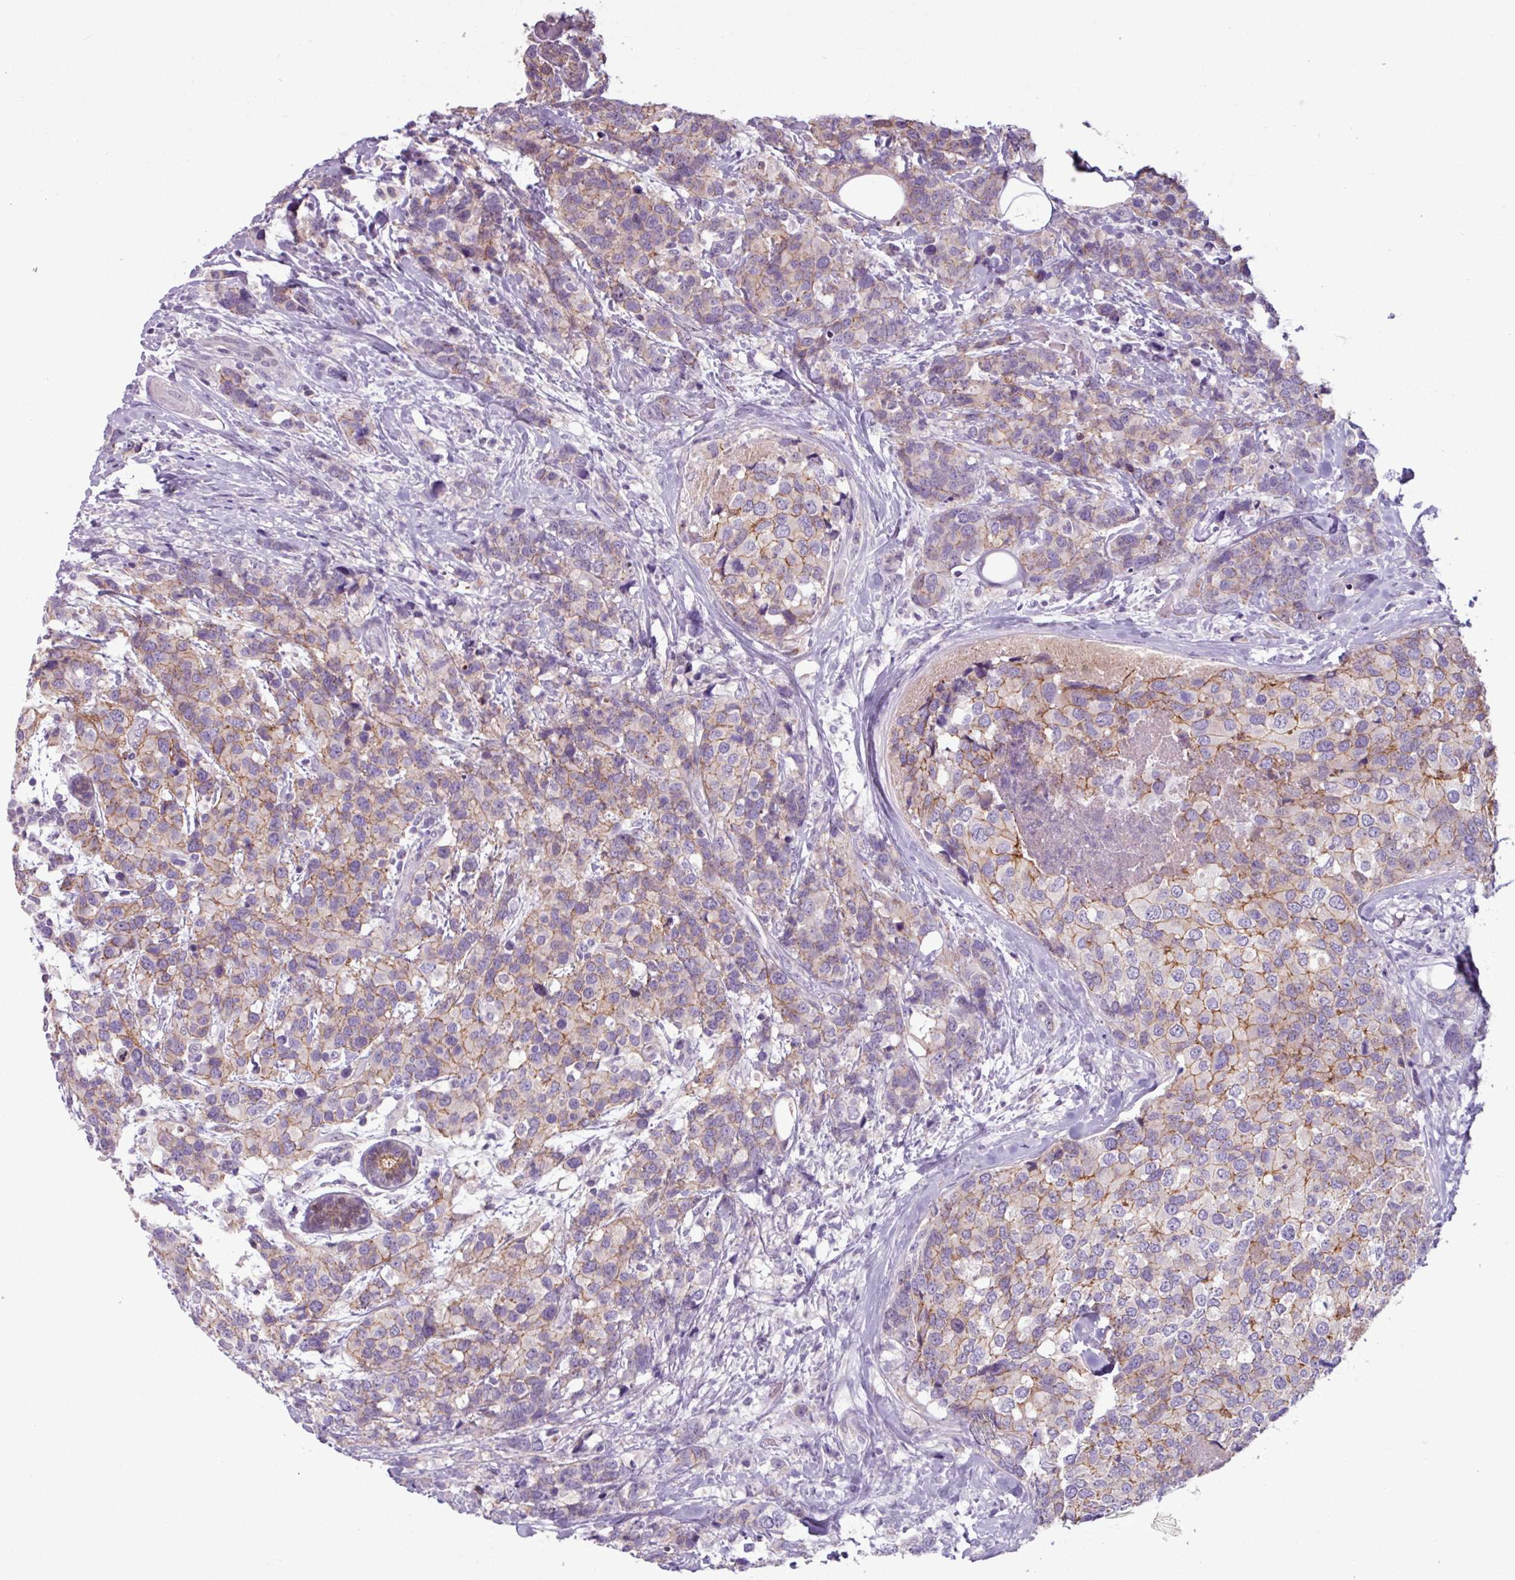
{"staining": {"intensity": "weak", "quantity": "25%-75%", "location": "cytoplasmic/membranous"}, "tissue": "breast cancer", "cell_type": "Tumor cells", "image_type": "cancer", "snomed": [{"axis": "morphology", "description": "Lobular carcinoma"}, {"axis": "topography", "description": "Breast"}], "caption": "Weak cytoplasmic/membranous protein expression is seen in approximately 25%-75% of tumor cells in breast cancer.", "gene": "PNMA6A", "patient": {"sex": "female", "age": 59}}